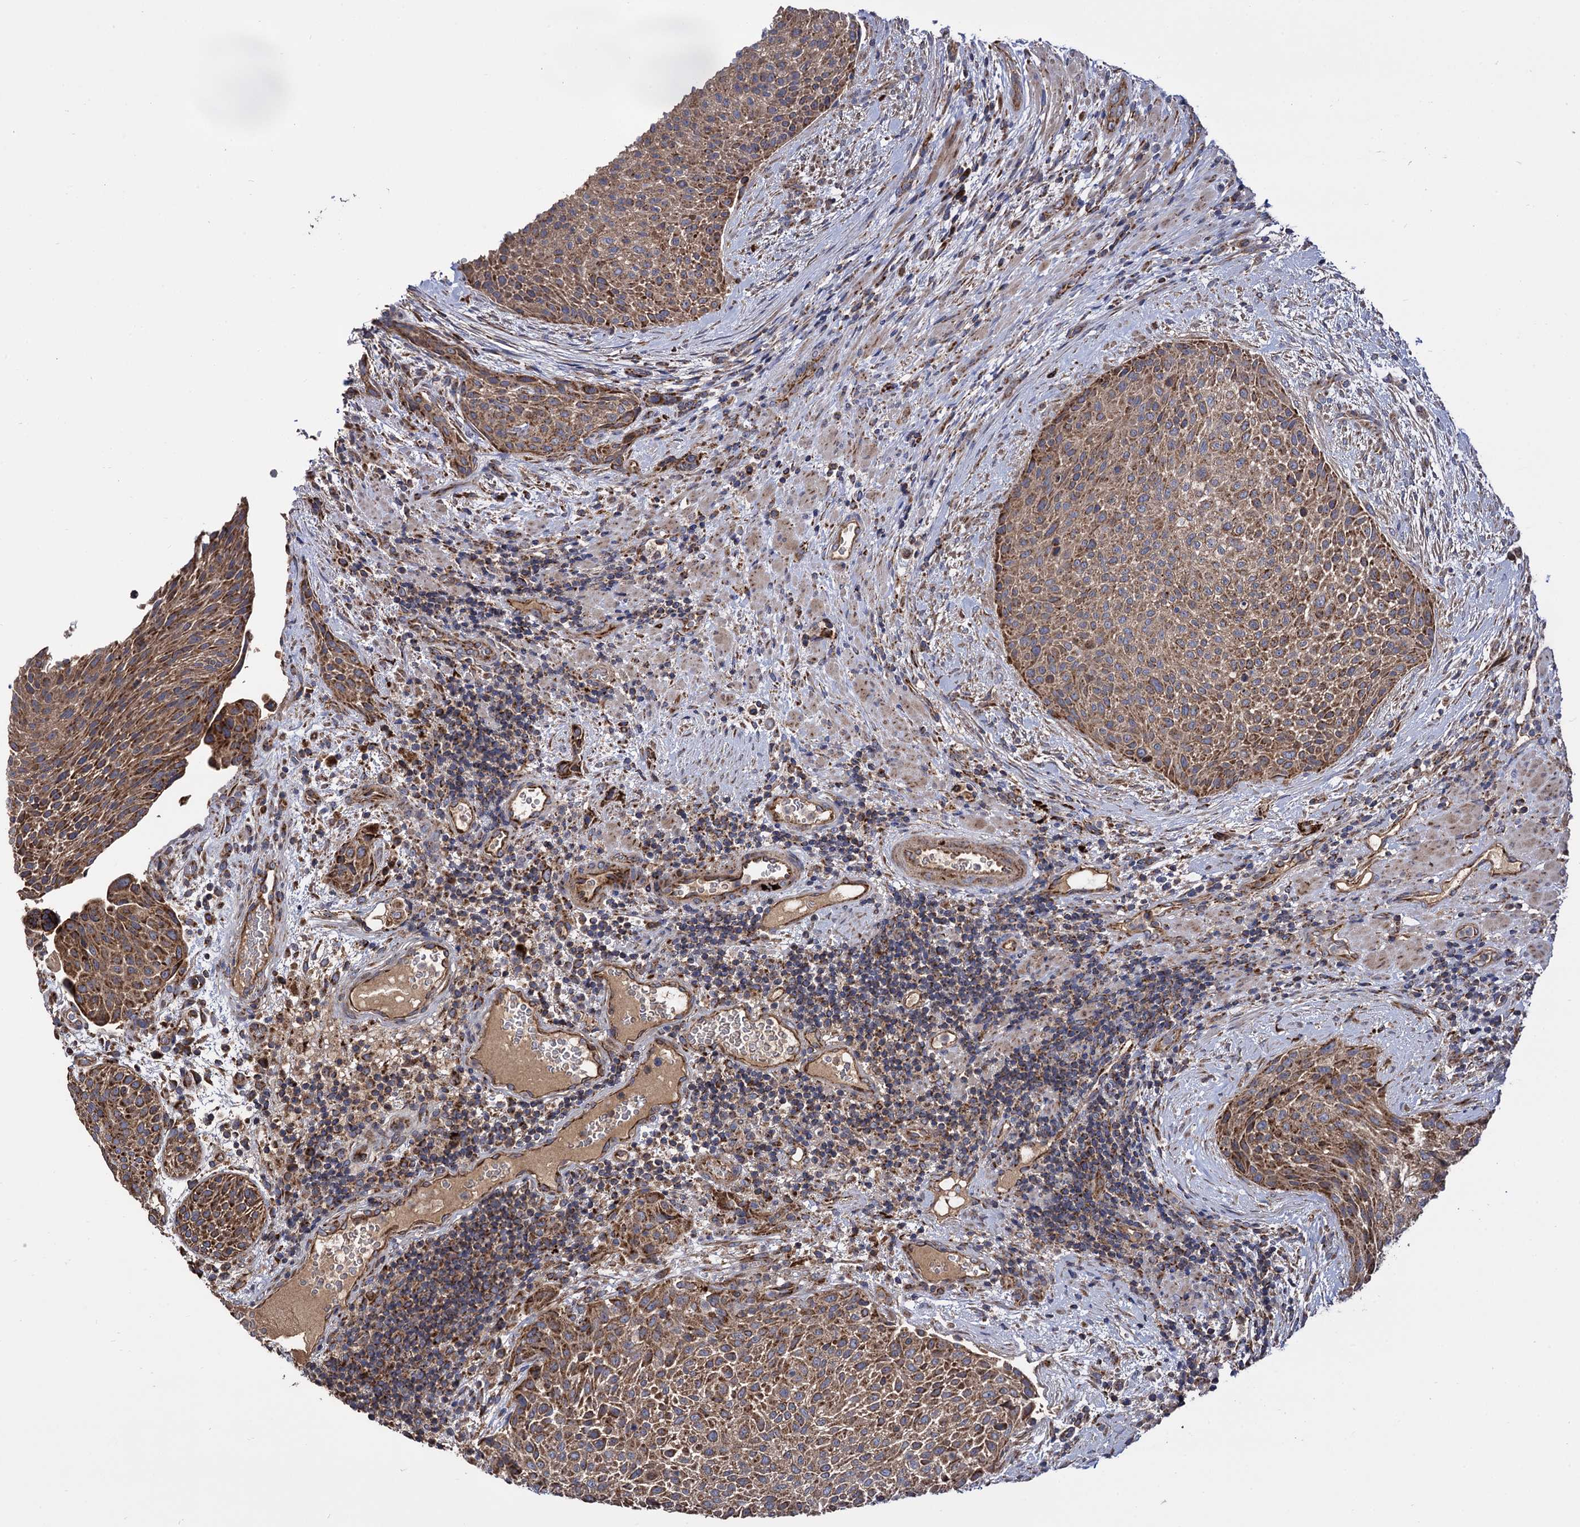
{"staining": {"intensity": "moderate", "quantity": ">75%", "location": "cytoplasmic/membranous"}, "tissue": "urothelial cancer", "cell_type": "Tumor cells", "image_type": "cancer", "snomed": [{"axis": "morphology", "description": "Normal tissue, NOS"}, {"axis": "morphology", "description": "Urothelial carcinoma, NOS"}, {"axis": "topography", "description": "Urinary bladder"}, {"axis": "topography", "description": "Peripheral nerve tissue"}], "caption": "Moderate cytoplasmic/membranous positivity for a protein is identified in about >75% of tumor cells of transitional cell carcinoma using immunohistochemistry (IHC).", "gene": "IQCH", "patient": {"sex": "male", "age": 35}}